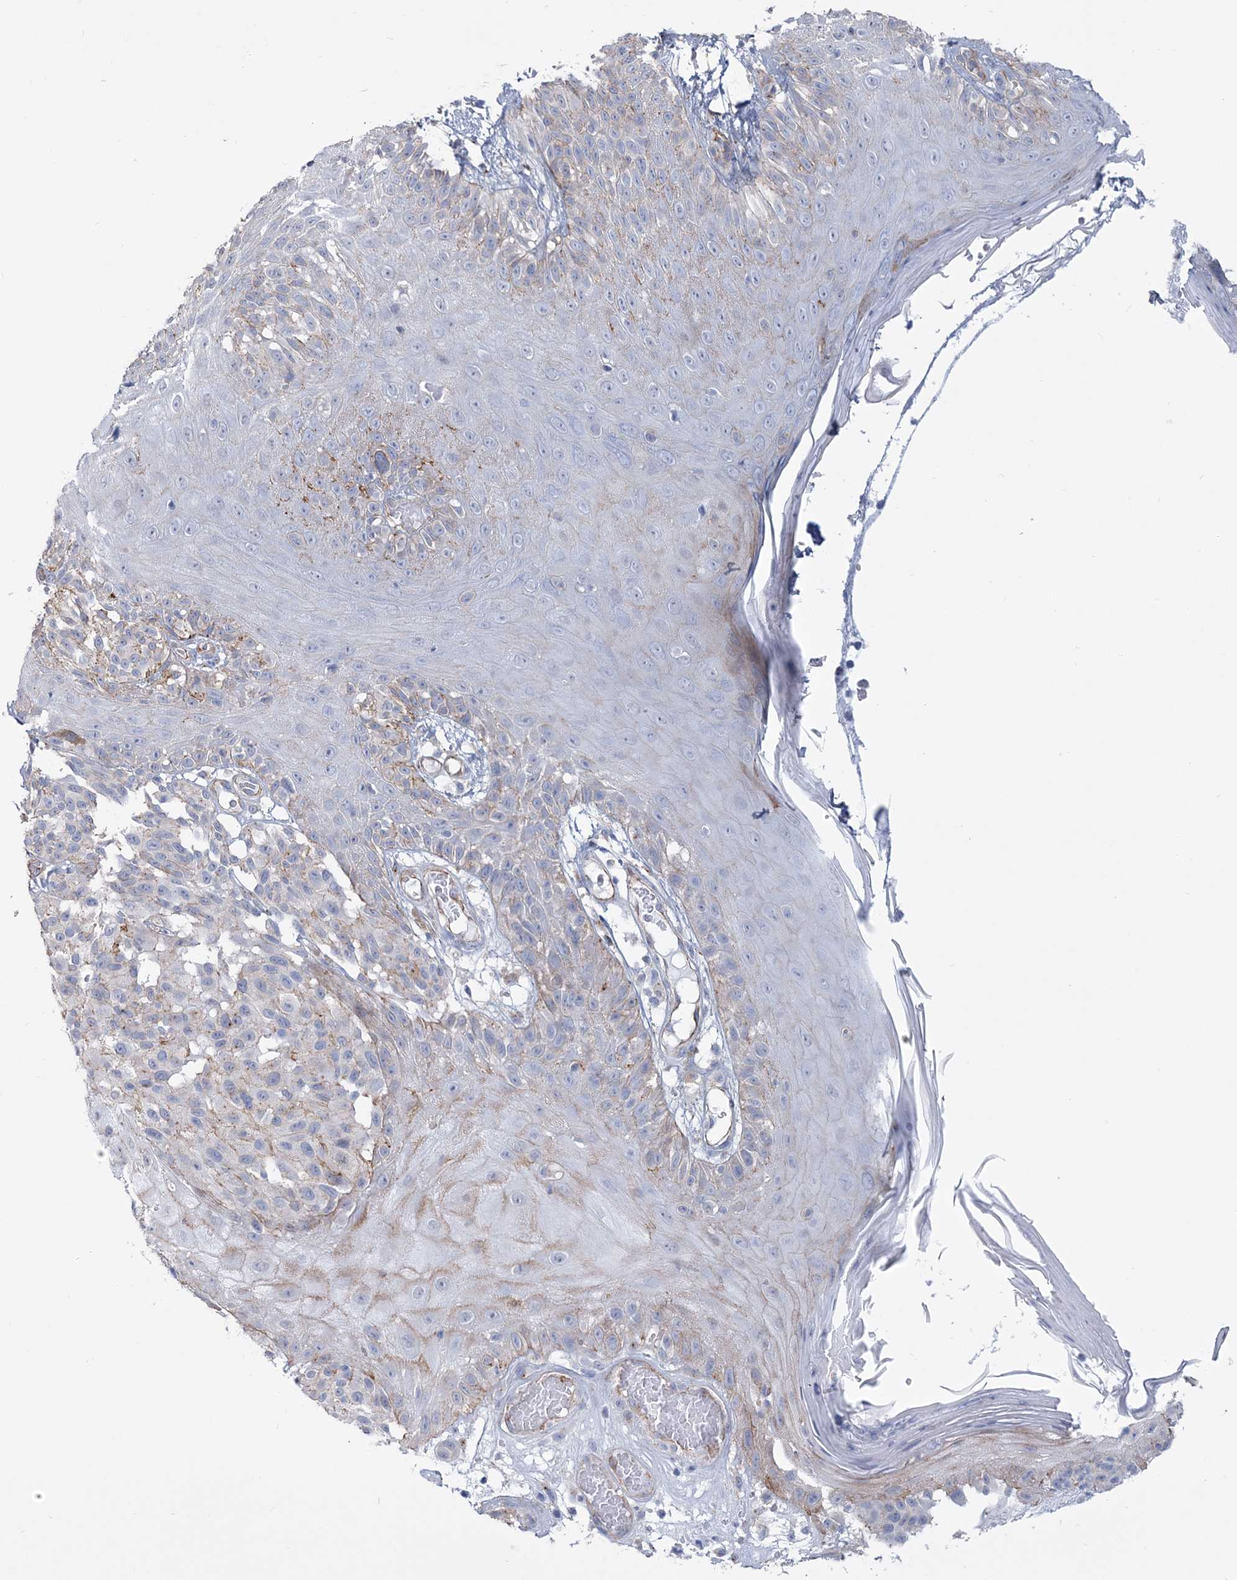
{"staining": {"intensity": "negative", "quantity": "none", "location": "none"}, "tissue": "melanoma", "cell_type": "Tumor cells", "image_type": "cancer", "snomed": [{"axis": "morphology", "description": "Malignant melanoma, NOS"}, {"axis": "topography", "description": "Skin"}], "caption": "Protein analysis of malignant melanoma shows no significant staining in tumor cells.", "gene": "RAB11FIP5", "patient": {"sex": "male", "age": 83}}